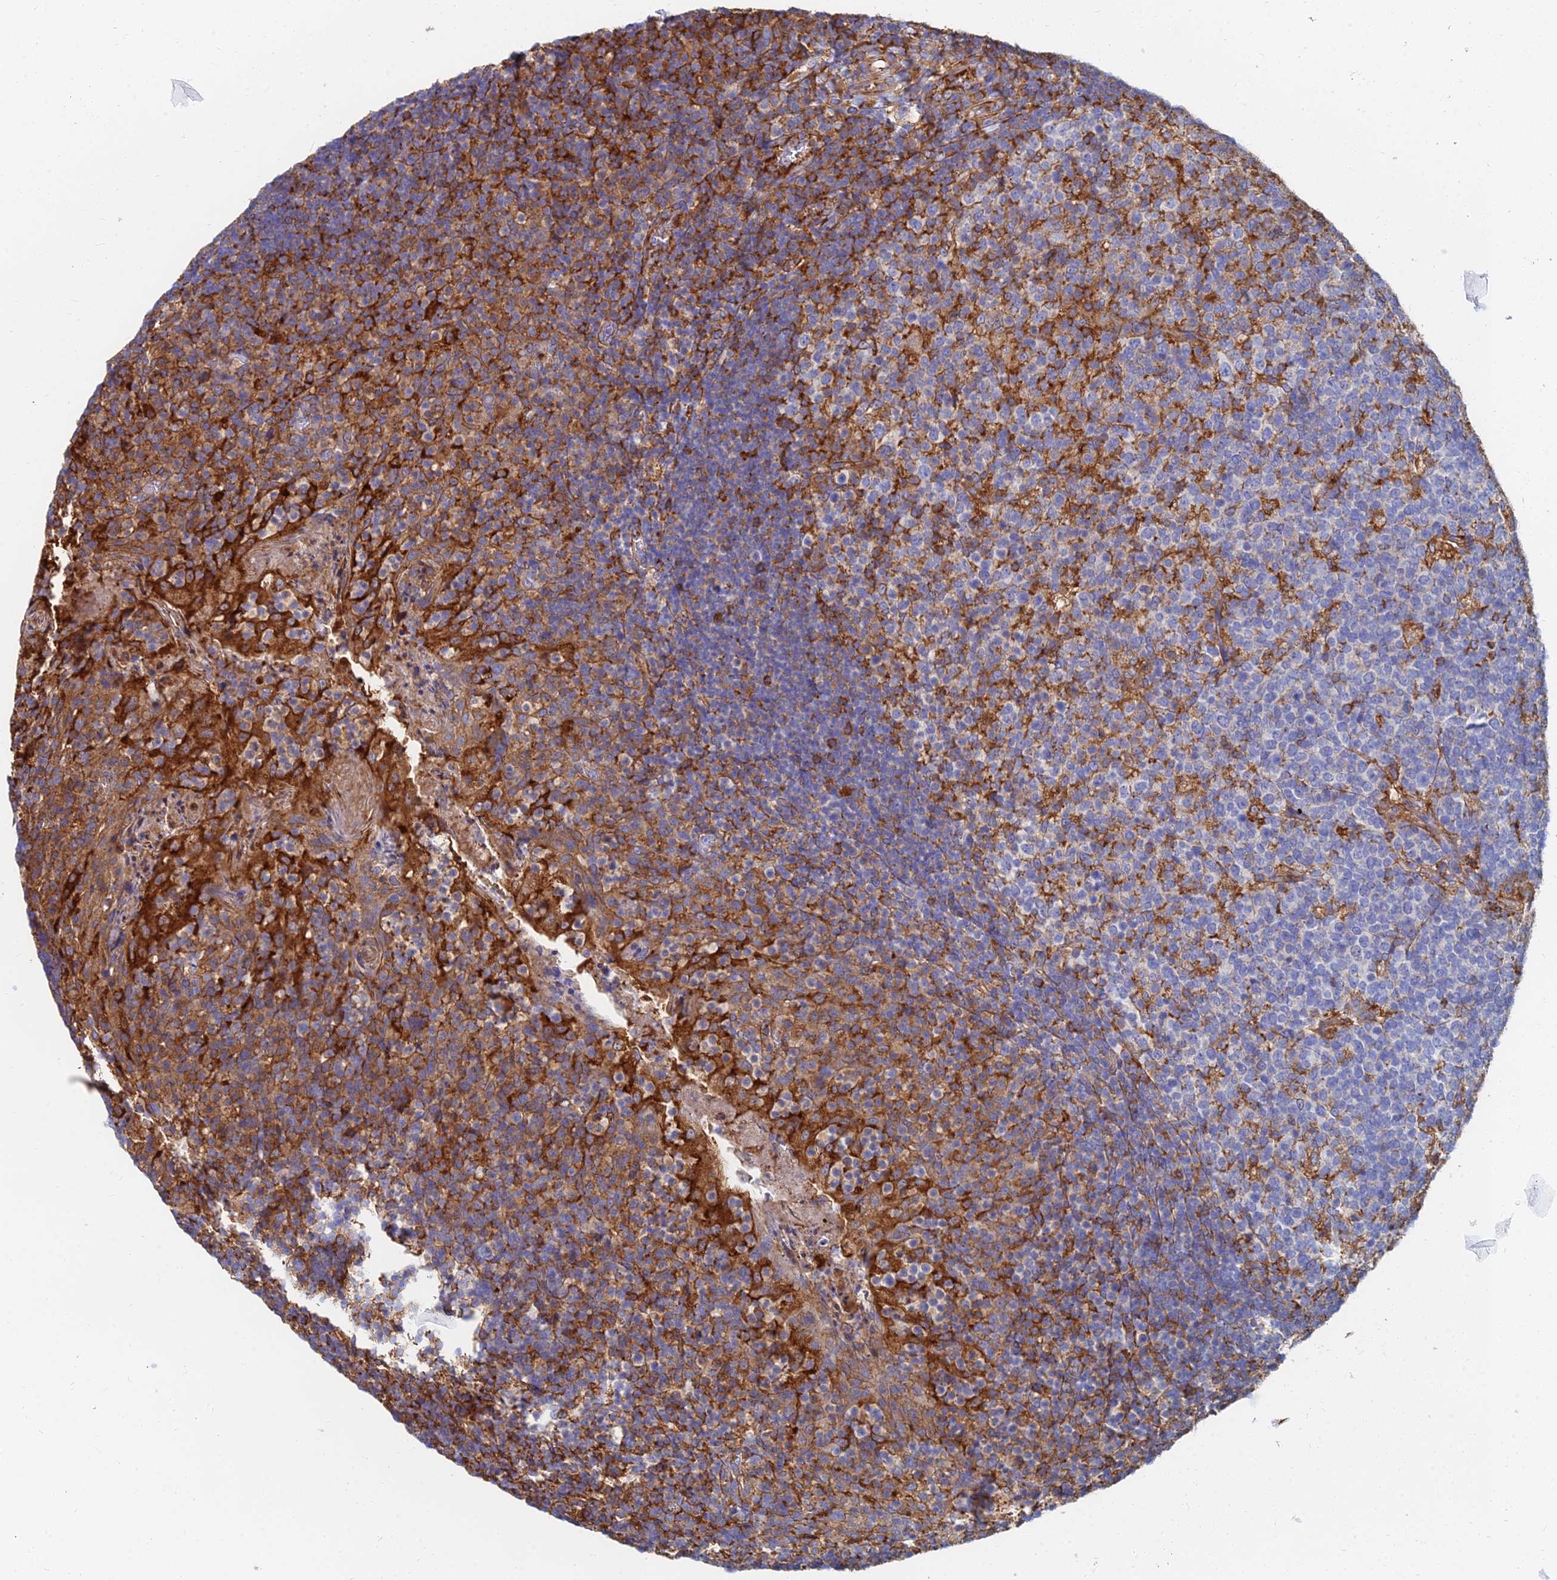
{"staining": {"intensity": "moderate", "quantity": "25%-75%", "location": "cytoplasmic/membranous"}, "tissue": "tonsil", "cell_type": "Germinal center cells", "image_type": "normal", "snomed": [{"axis": "morphology", "description": "Normal tissue, NOS"}, {"axis": "topography", "description": "Tonsil"}], "caption": "The photomicrograph demonstrates a brown stain indicating the presence of a protein in the cytoplasmic/membranous of germinal center cells in tonsil. The staining was performed using DAB (3,3'-diaminobenzidine), with brown indicating positive protein expression. Nuclei are stained blue with hematoxylin.", "gene": "FFAR3", "patient": {"sex": "female", "age": 10}}